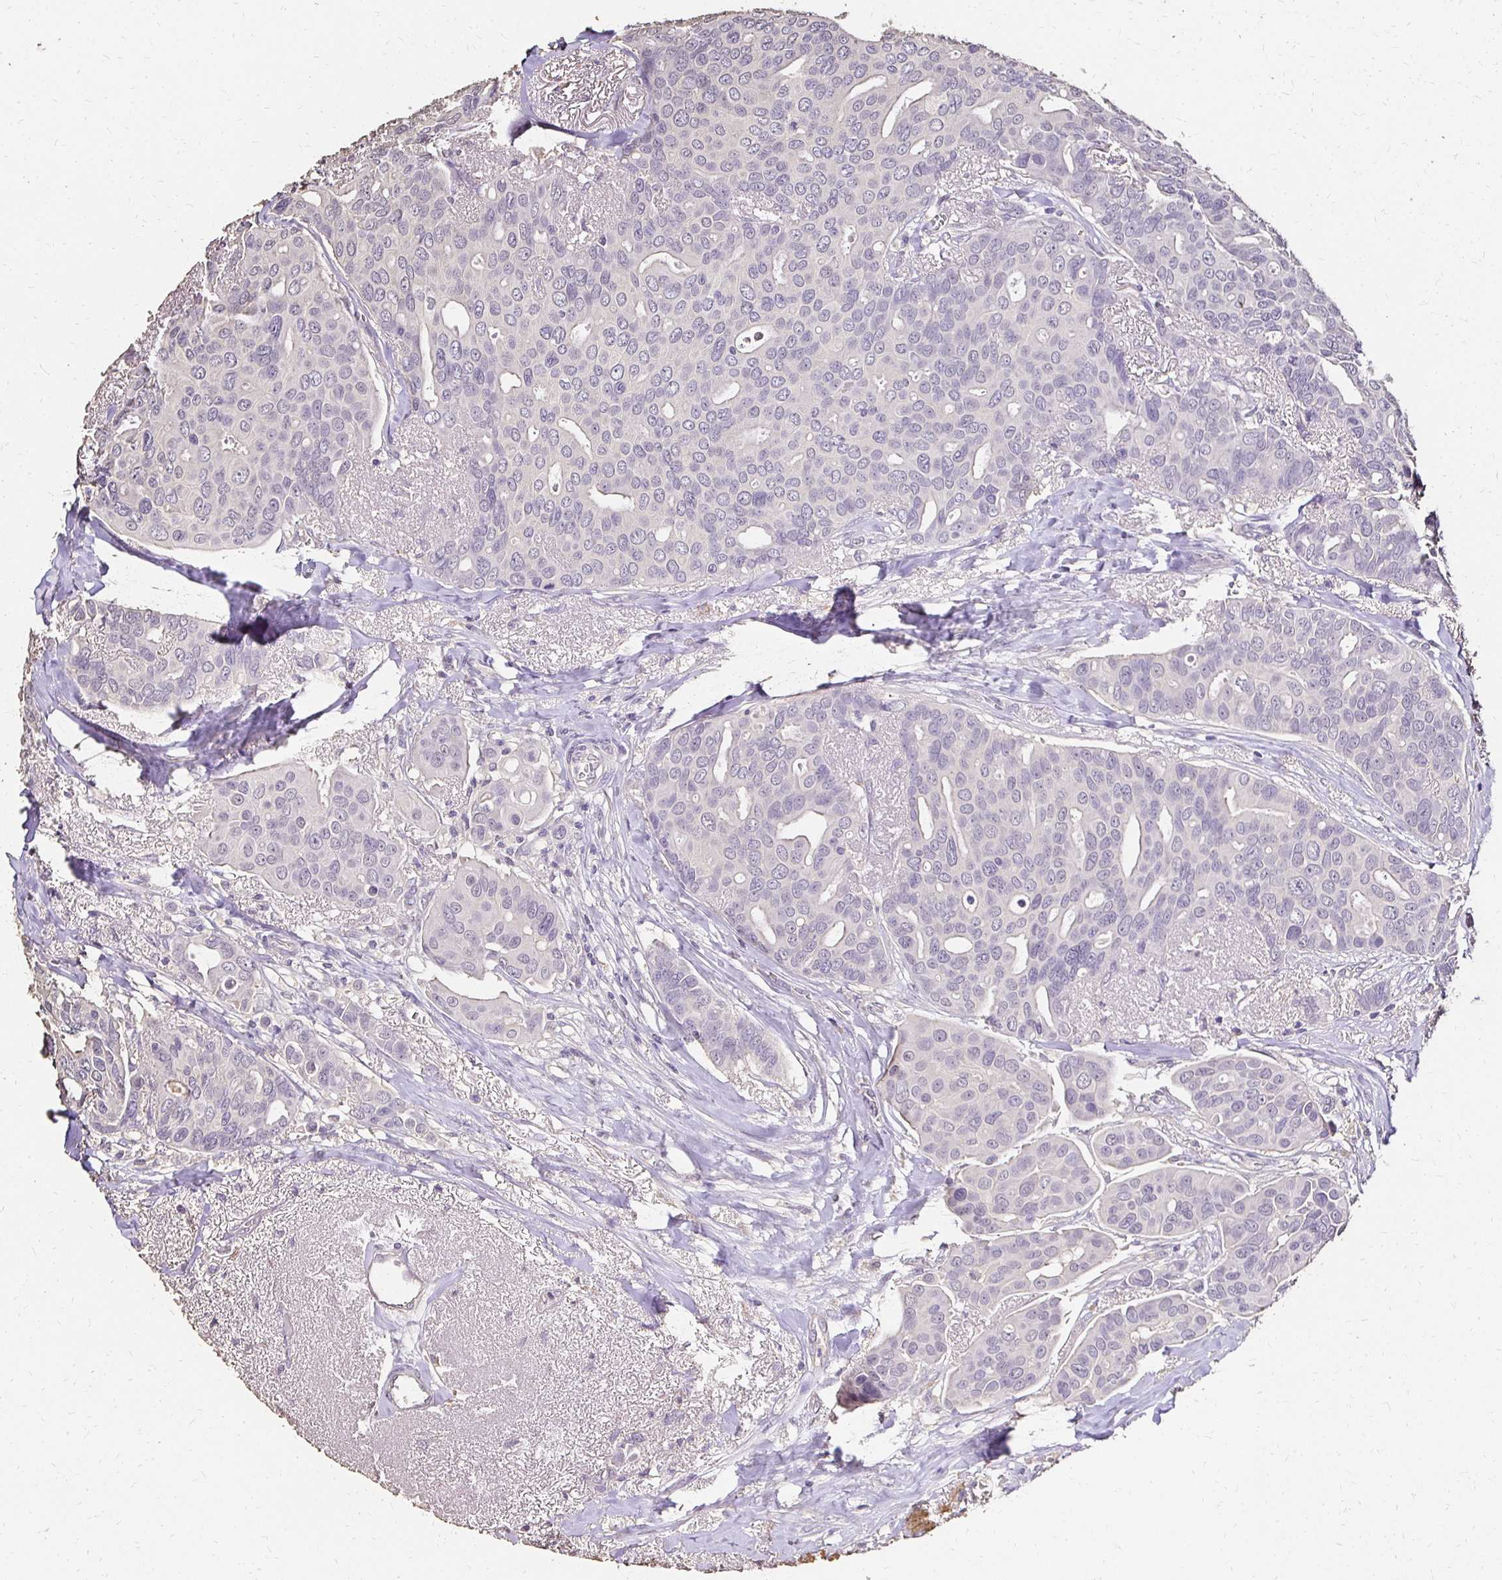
{"staining": {"intensity": "negative", "quantity": "none", "location": "none"}, "tissue": "breast cancer", "cell_type": "Tumor cells", "image_type": "cancer", "snomed": [{"axis": "morphology", "description": "Duct carcinoma"}, {"axis": "topography", "description": "Breast"}], "caption": "This is an immunohistochemistry (IHC) image of human breast cancer (infiltrating ductal carcinoma). There is no staining in tumor cells.", "gene": "UGT1A6", "patient": {"sex": "female", "age": 54}}